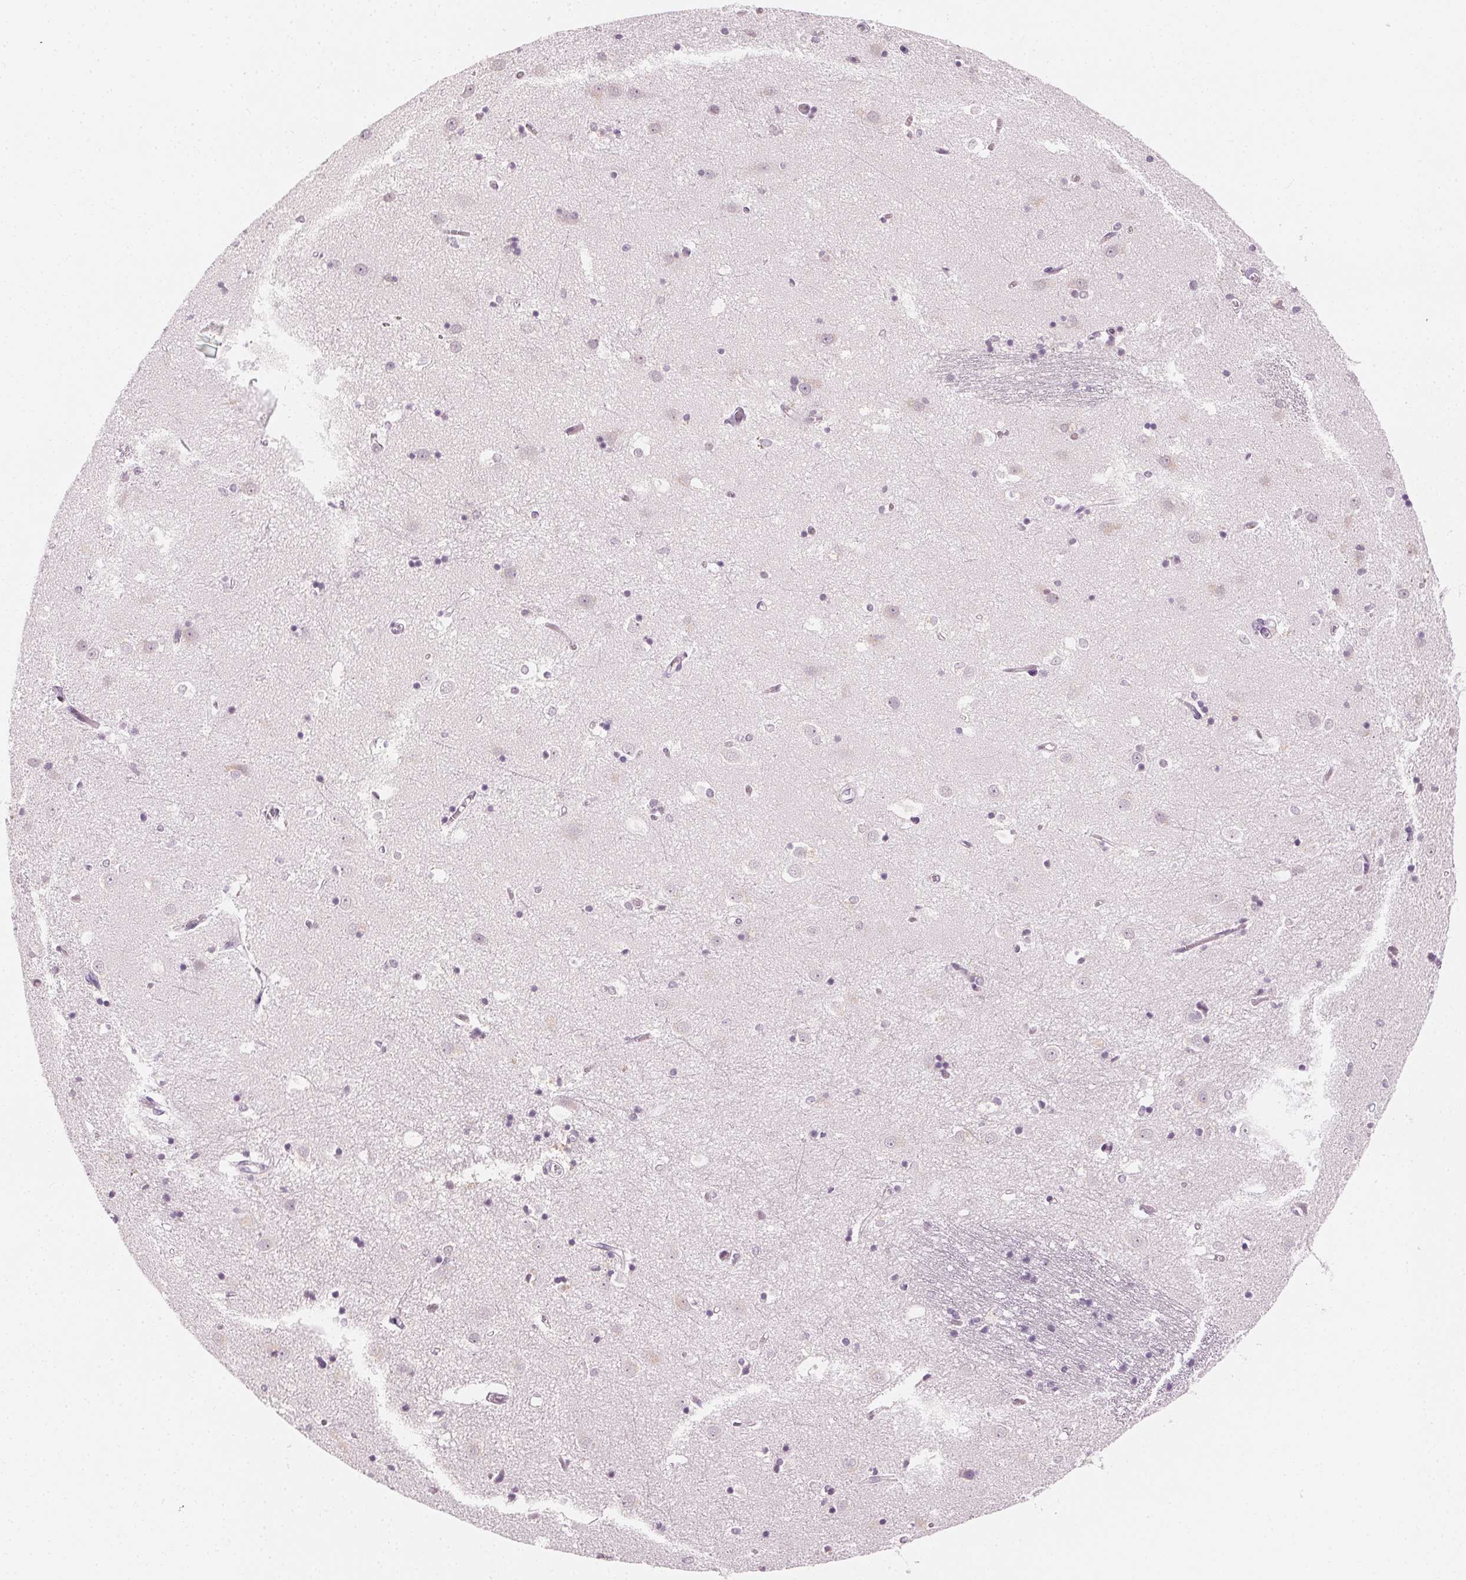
{"staining": {"intensity": "negative", "quantity": "none", "location": "none"}, "tissue": "caudate", "cell_type": "Glial cells", "image_type": "normal", "snomed": [{"axis": "morphology", "description": "Normal tissue, NOS"}, {"axis": "topography", "description": "Lateral ventricle wall"}], "caption": "Glial cells show no significant protein positivity in normal caudate. (DAB immunohistochemistry (IHC) visualized using brightfield microscopy, high magnification).", "gene": "AFM", "patient": {"sex": "male", "age": 54}}